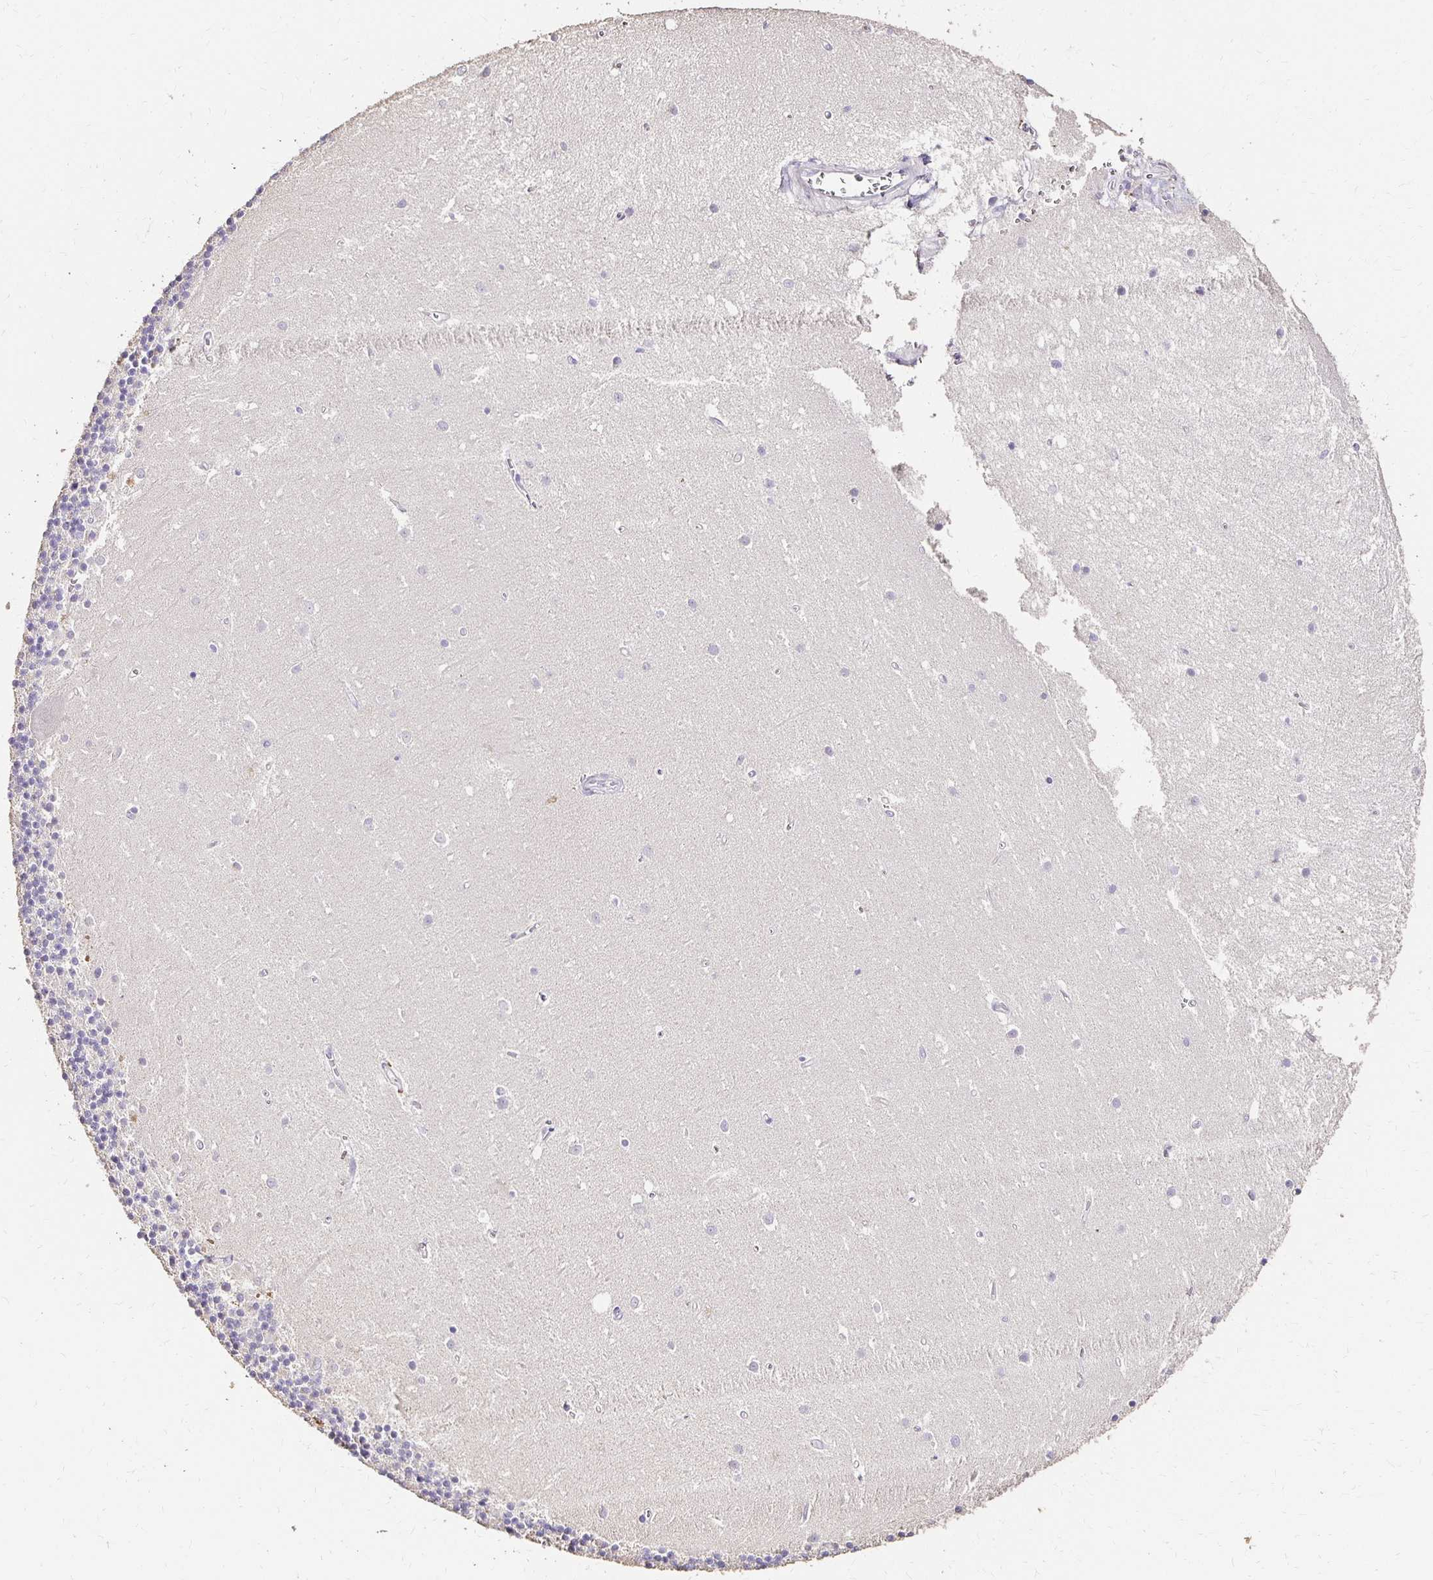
{"staining": {"intensity": "negative", "quantity": "none", "location": "none"}, "tissue": "cerebellum", "cell_type": "Cells in granular layer", "image_type": "normal", "snomed": [{"axis": "morphology", "description": "Normal tissue, NOS"}, {"axis": "topography", "description": "Cerebellum"}], "caption": "Cells in granular layer show no significant staining in normal cerebellum.", "gene": "UGT1A6", "patient": {"sex": "male", "age": 54}}